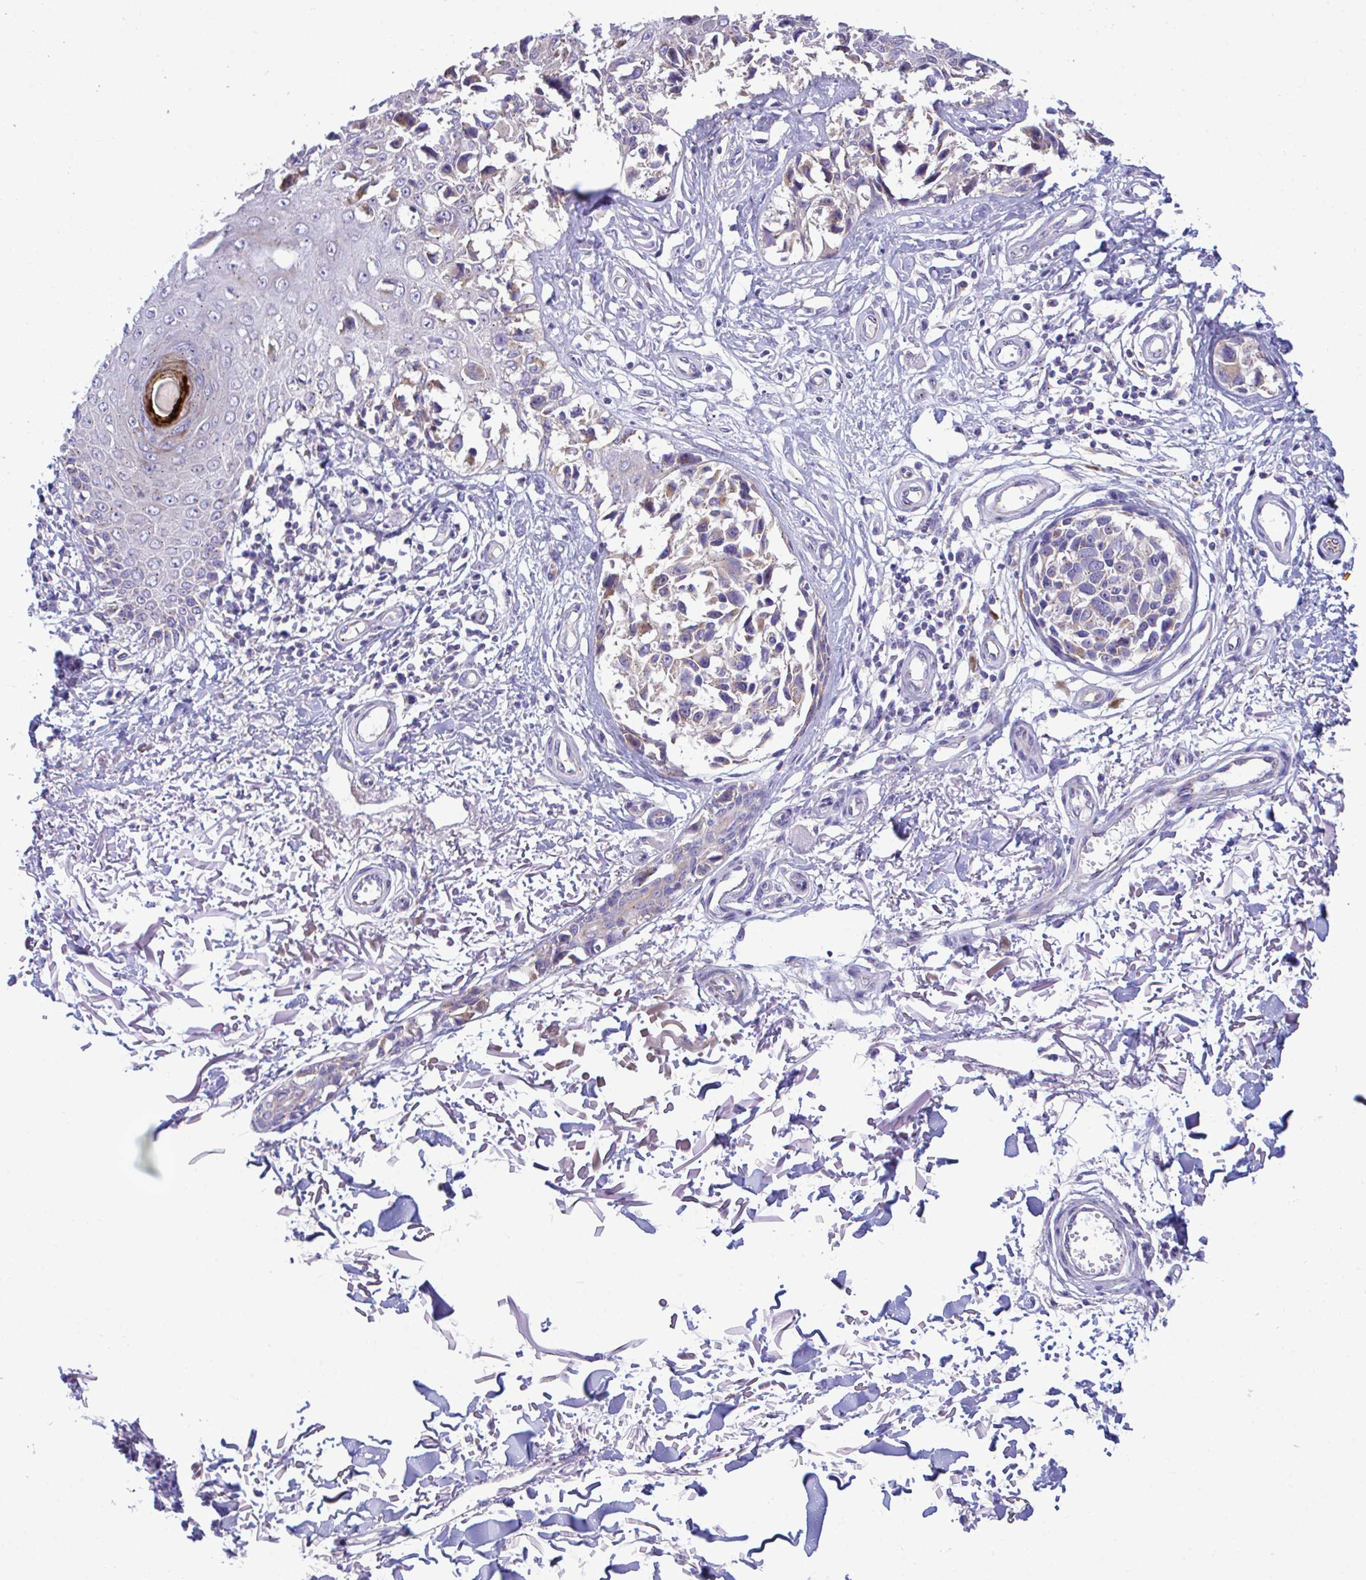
{"staining": {"intensity": "moderate", "quantity": "<25%", "location": "cytoplasmic/membranous"}, "tissue": "melanoma", "cell_type": "Tumor cells", "image_type": "cancer", "snomed": [{"axis": "morphology", "description": "Malignant melanoma, NOS"}, {"axis": "topography", "description": "Skin"}], "caption": "Immunohistochemistry (DAB) staining of melanoma exhibits moderate cytoplasmic/membranous protein expression in approximately <25% of tumor cells.", "gene": "MRPS16", "patient": {"sex": "male", "age": 73}}